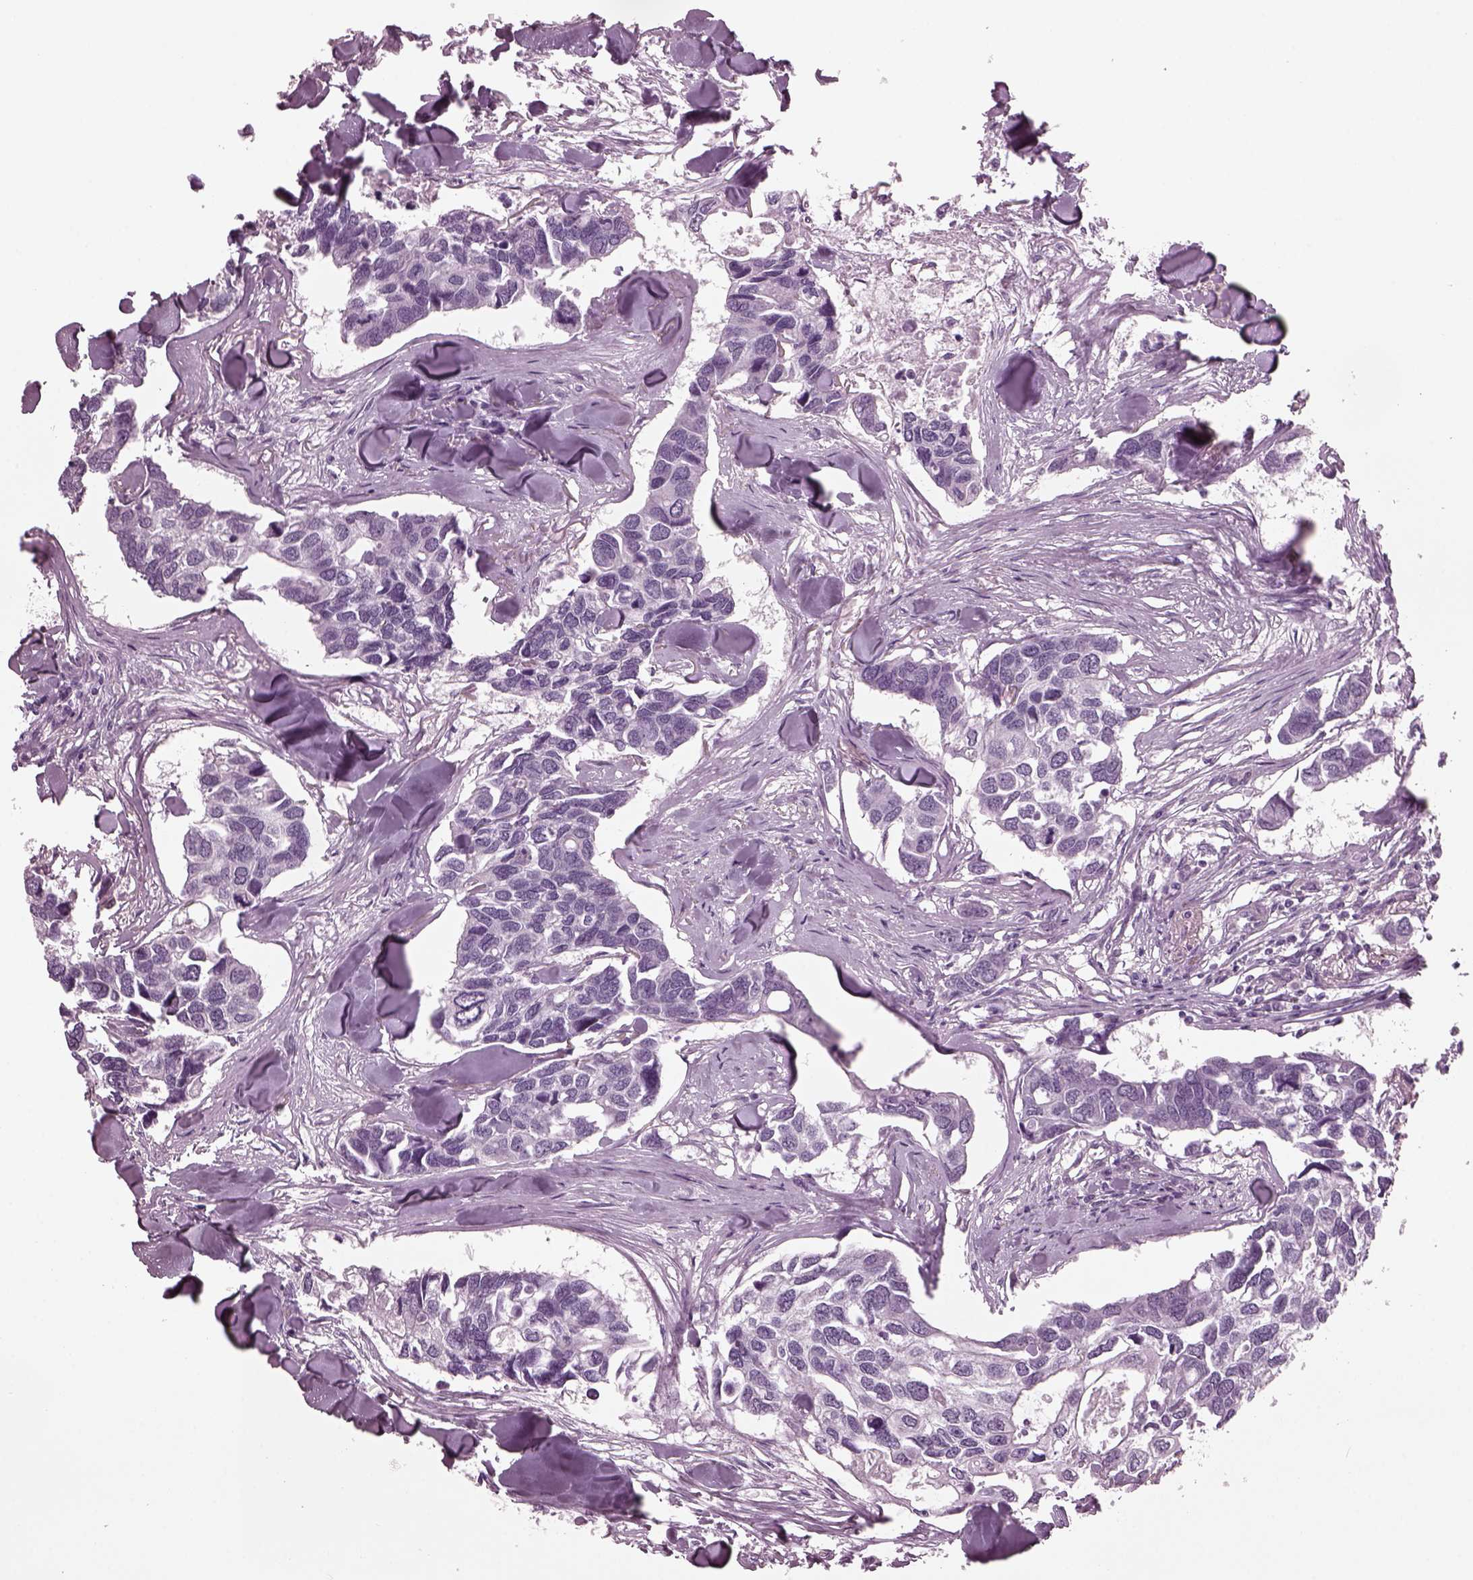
{"staining": {"intensity": "negative", "quantity": "none", "location": "none"}, "tissue": "breast cancer", "cell_type": "Tumor cells", "image_type": "cancer", "snomed": [{"axis": "morphology", "description": "Duct carcinoma"}, {"axis": "topography", "description": "Breast"}], "caption": "Breast cancer was stained to show a protein in brown. There is no significant positivity in tumor cells.", "gene": "TPPP2", "patient": {"sex": "female", "age": 83}}